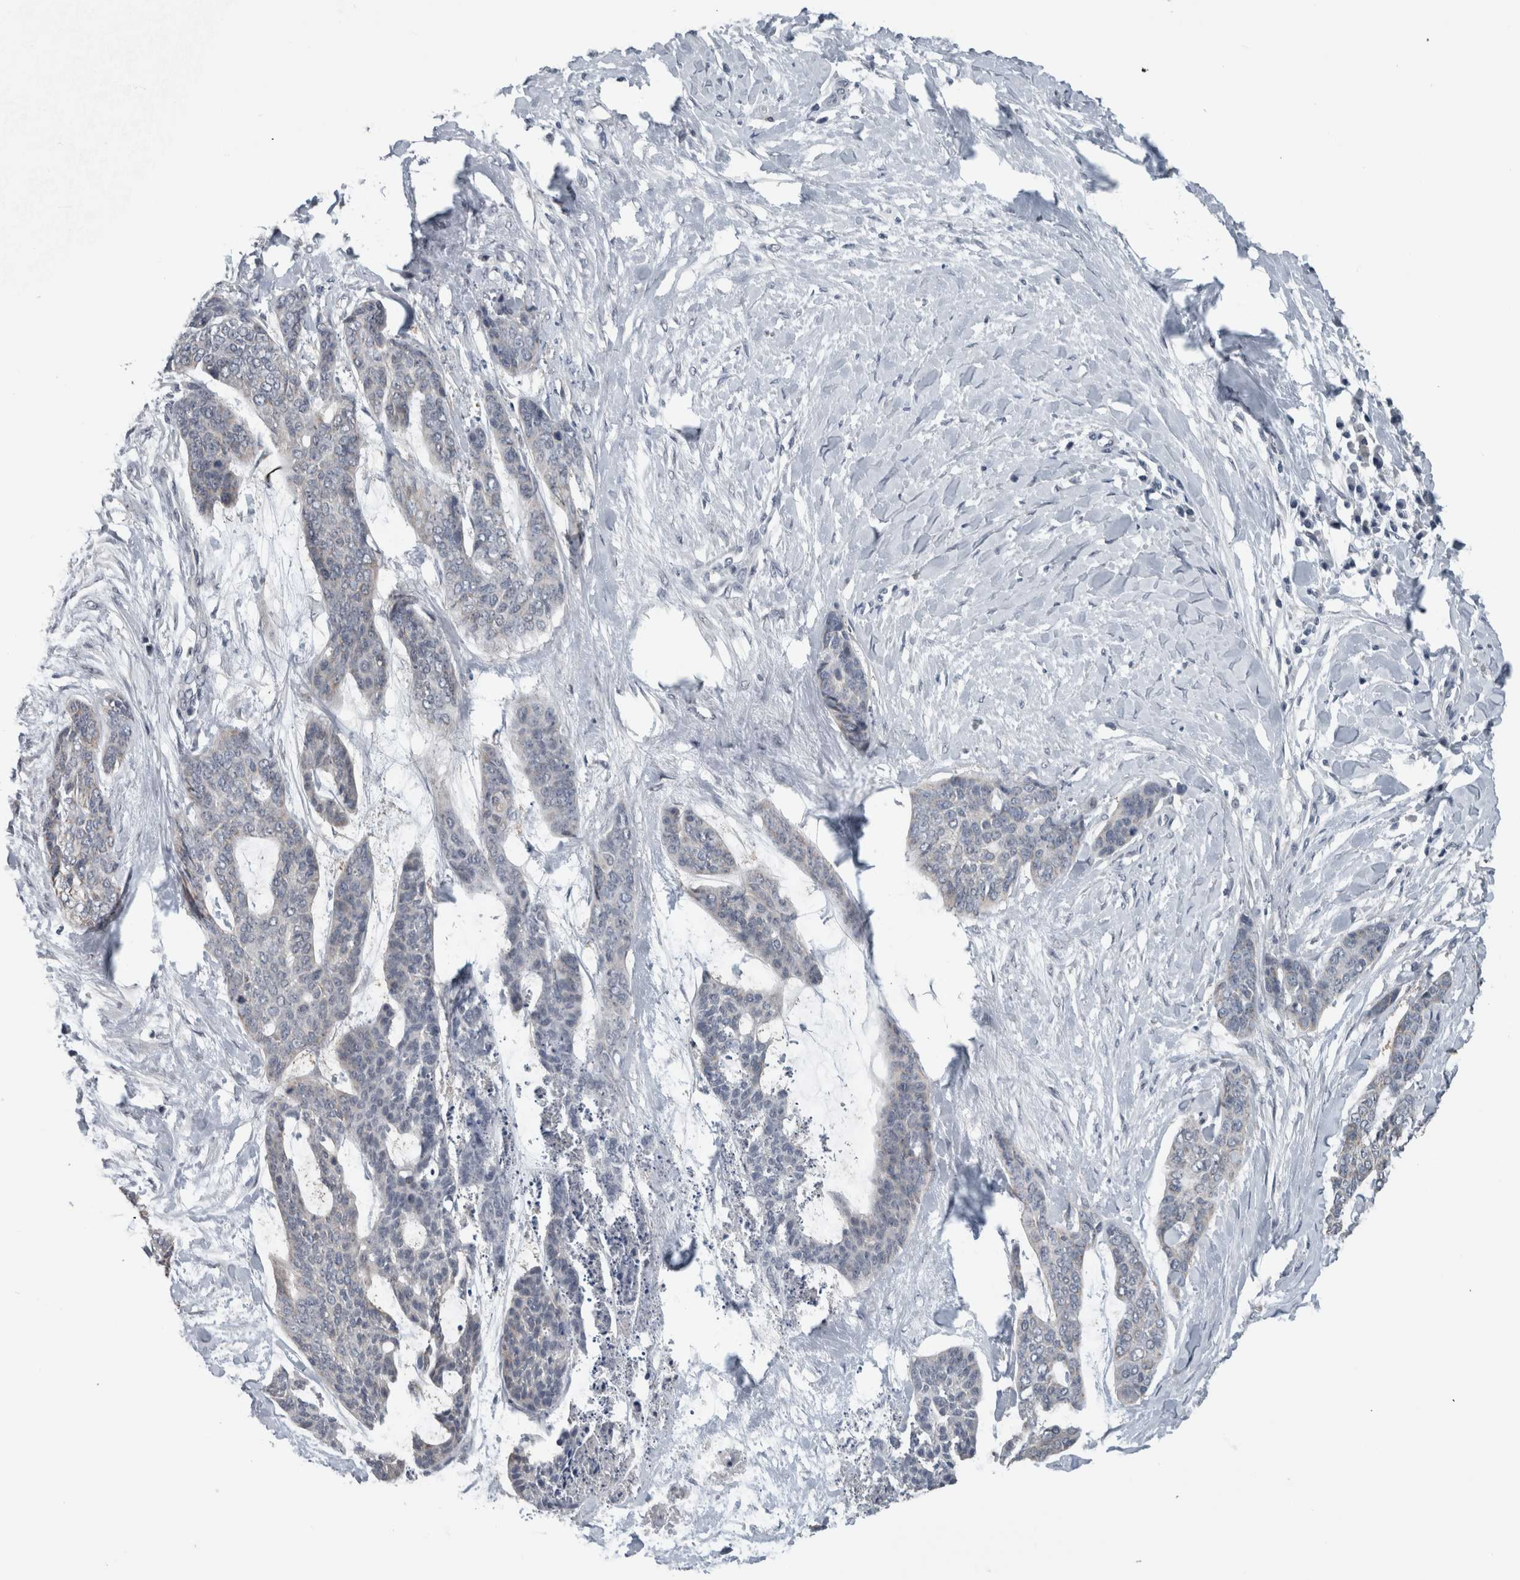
{"staining": {"intensity": "negative", "quantity": "none", "location": "none"}, "tissue": "skin cancer", "cell_type": "Tumor cells", "image_type": "cancer", "snomed": [{"axis": "morphology", "description": "Basal cell carcinoma"}, {"axis": "topography", "description": "Skin"}], "caption": "A high-resolution photomicrograph shows immunohistochemistry staining of skin basal cell carcinoma, which demonstrates no significant positivity in tumor cells.", "gene": "ACSF2", "patient": {"sex": "female", "age": 64}}